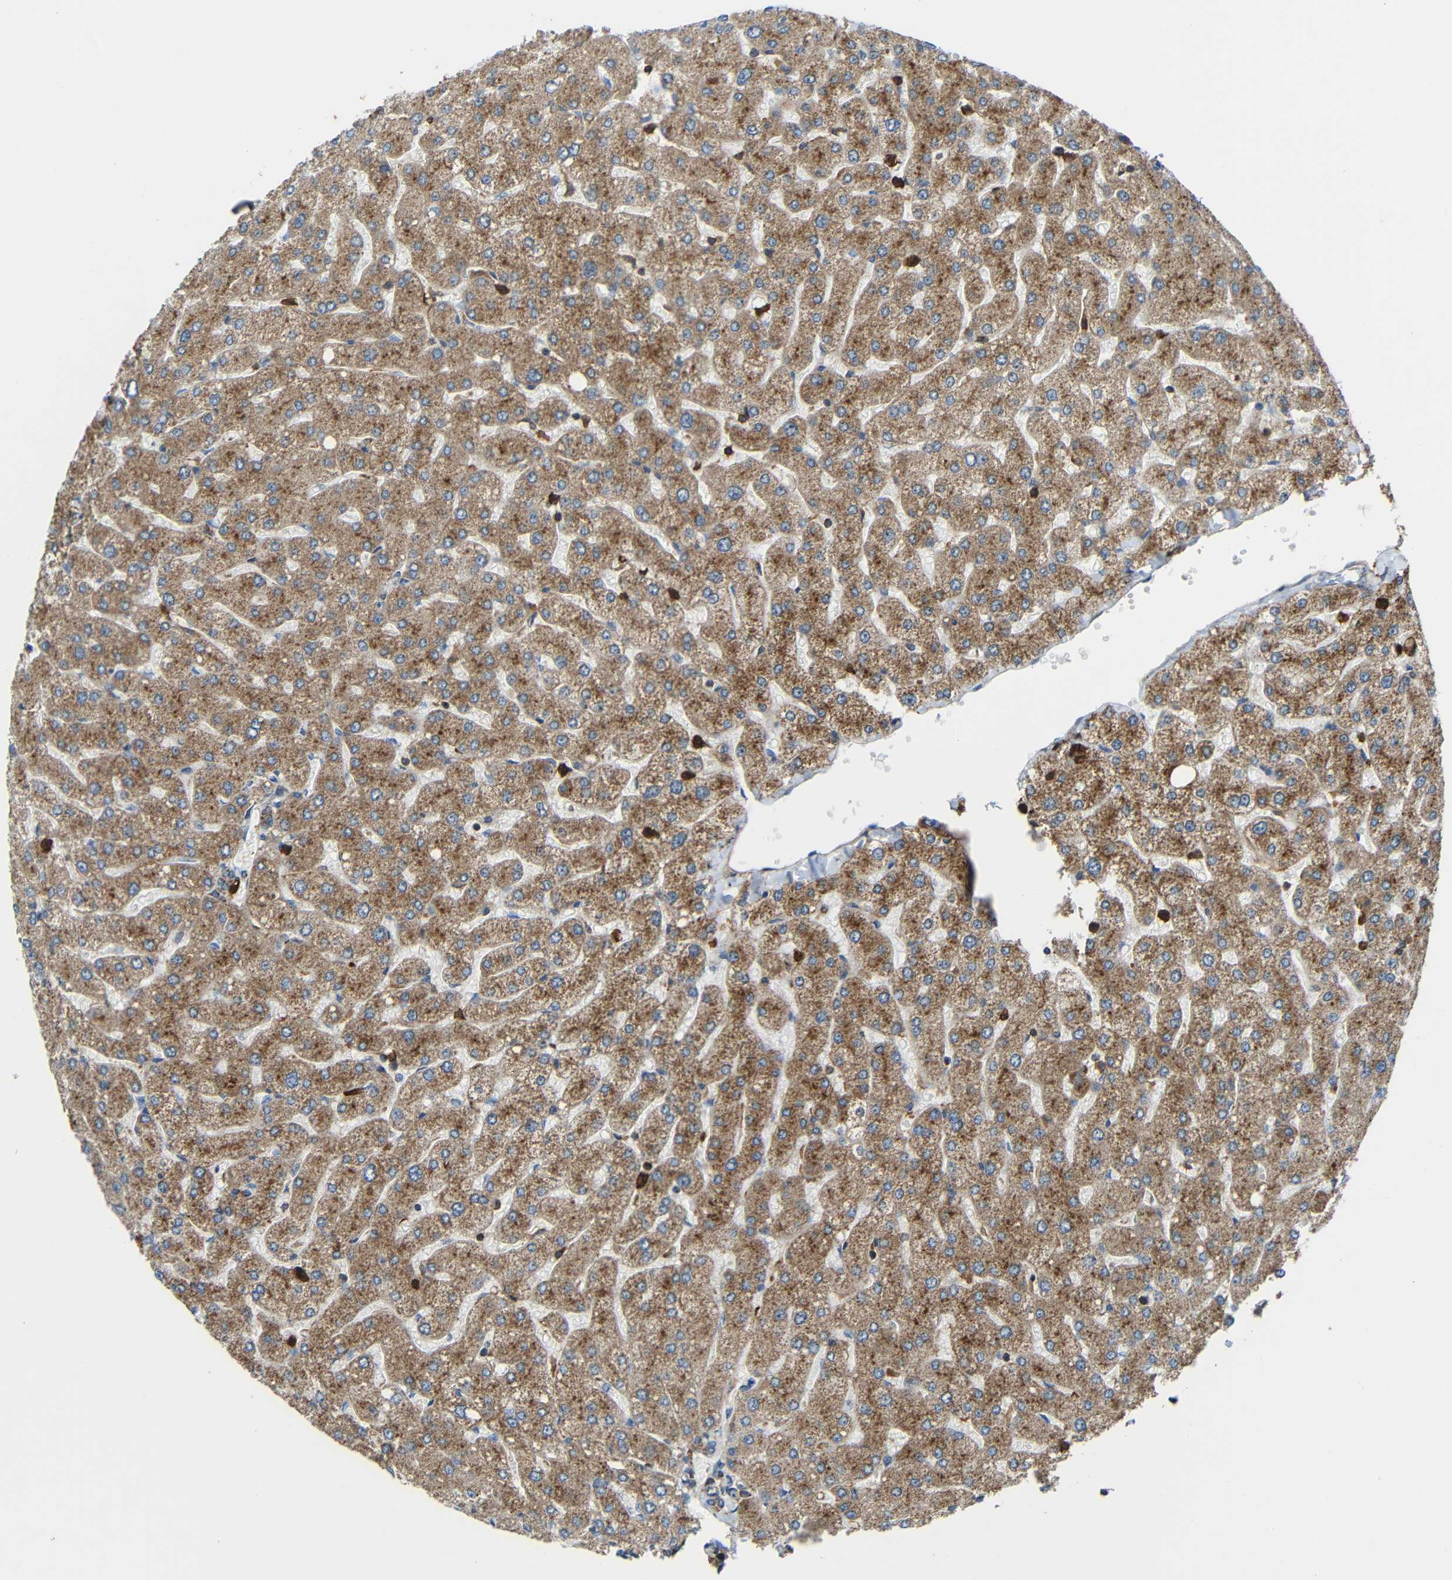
{"staining": {"intensity": "weak", "quantity": ">75%", "location": "cytoplasmic/membranous"}, "tissue": "liver", "cell_type": "Cholangiocytes", "image_type": "normal", "snomed": [{"axis": "morphology", "description": "Normal tissue, NOS"}, {"axis": "topography", "description": "Liver"}], "caption": "Cholangiocytes exhibit low levels of weak cytoplasmic/membranous staining in about >75% of cells in normal liver.", "gene": "C1GALT1", "patient": {"sex": "male", "age": 55}}